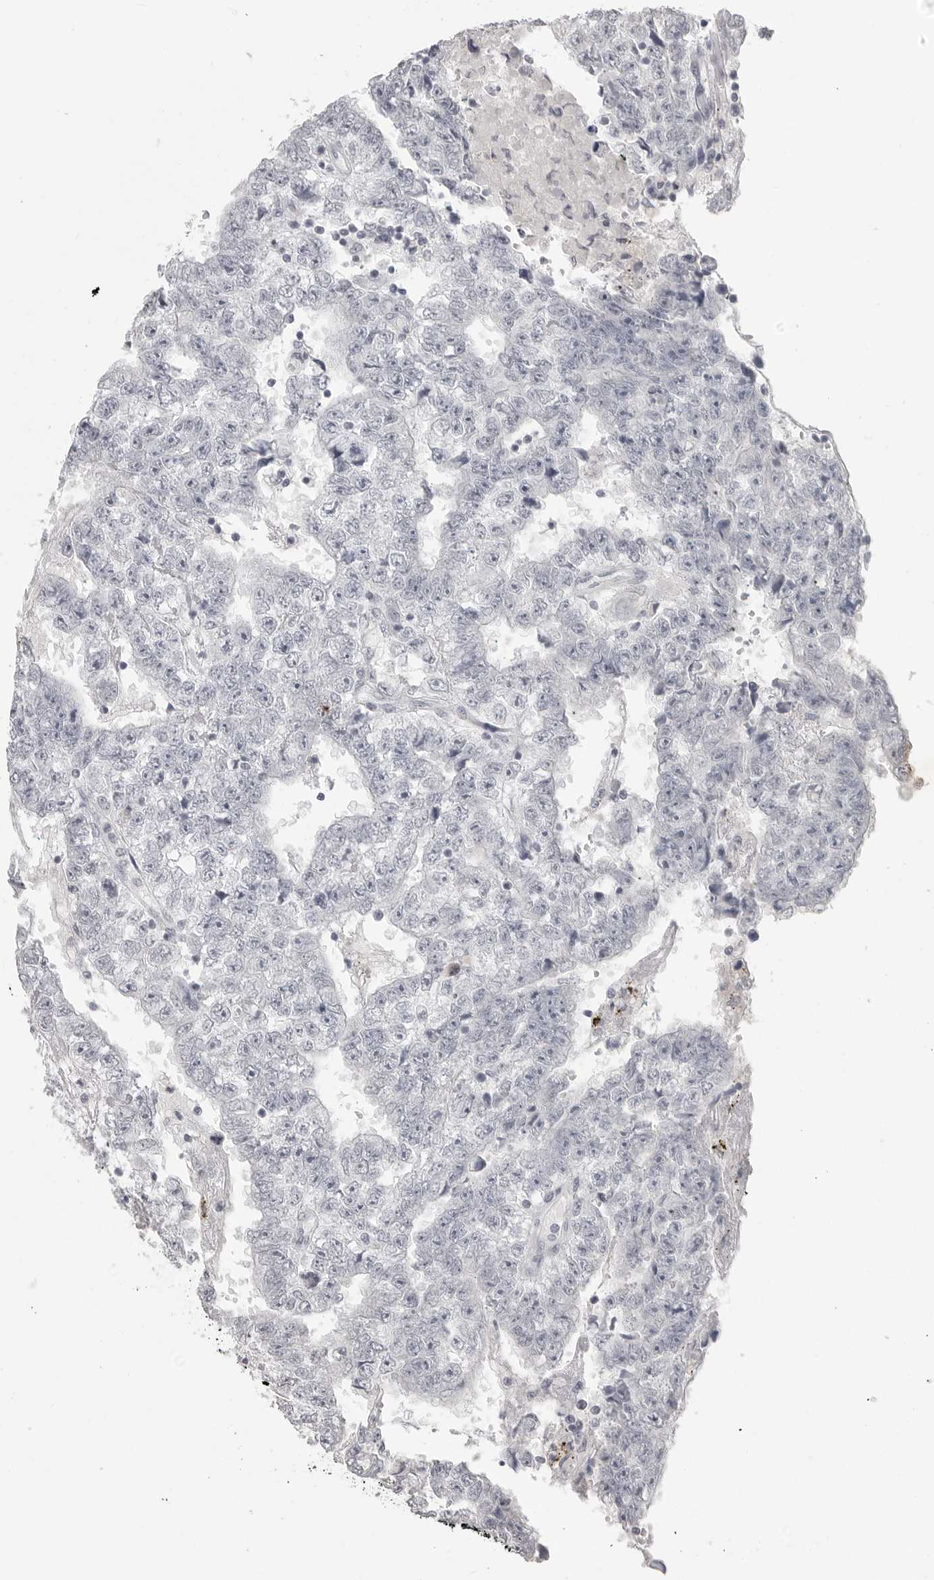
{"staining": {"intensity": "negative", "quantity": "none", "location": "none"}, "tissue": "testis cancer", "cell_type": "Tumor cells", "image_type": "cancer", "snomed": [{"axis": "morphology", "description": "Carcinoma, Embryonal, NOS"}, {"axis": "topography", "description": "Testis"}], "caption": "DAB (3,3'-diaminobenzidine) immunohistochemical staining of testis embryonal carcinoma exhibits no significant positivity in tumor cells.", "gene": "PRSS1", "patient": {"sex": "male", "age": 25}}